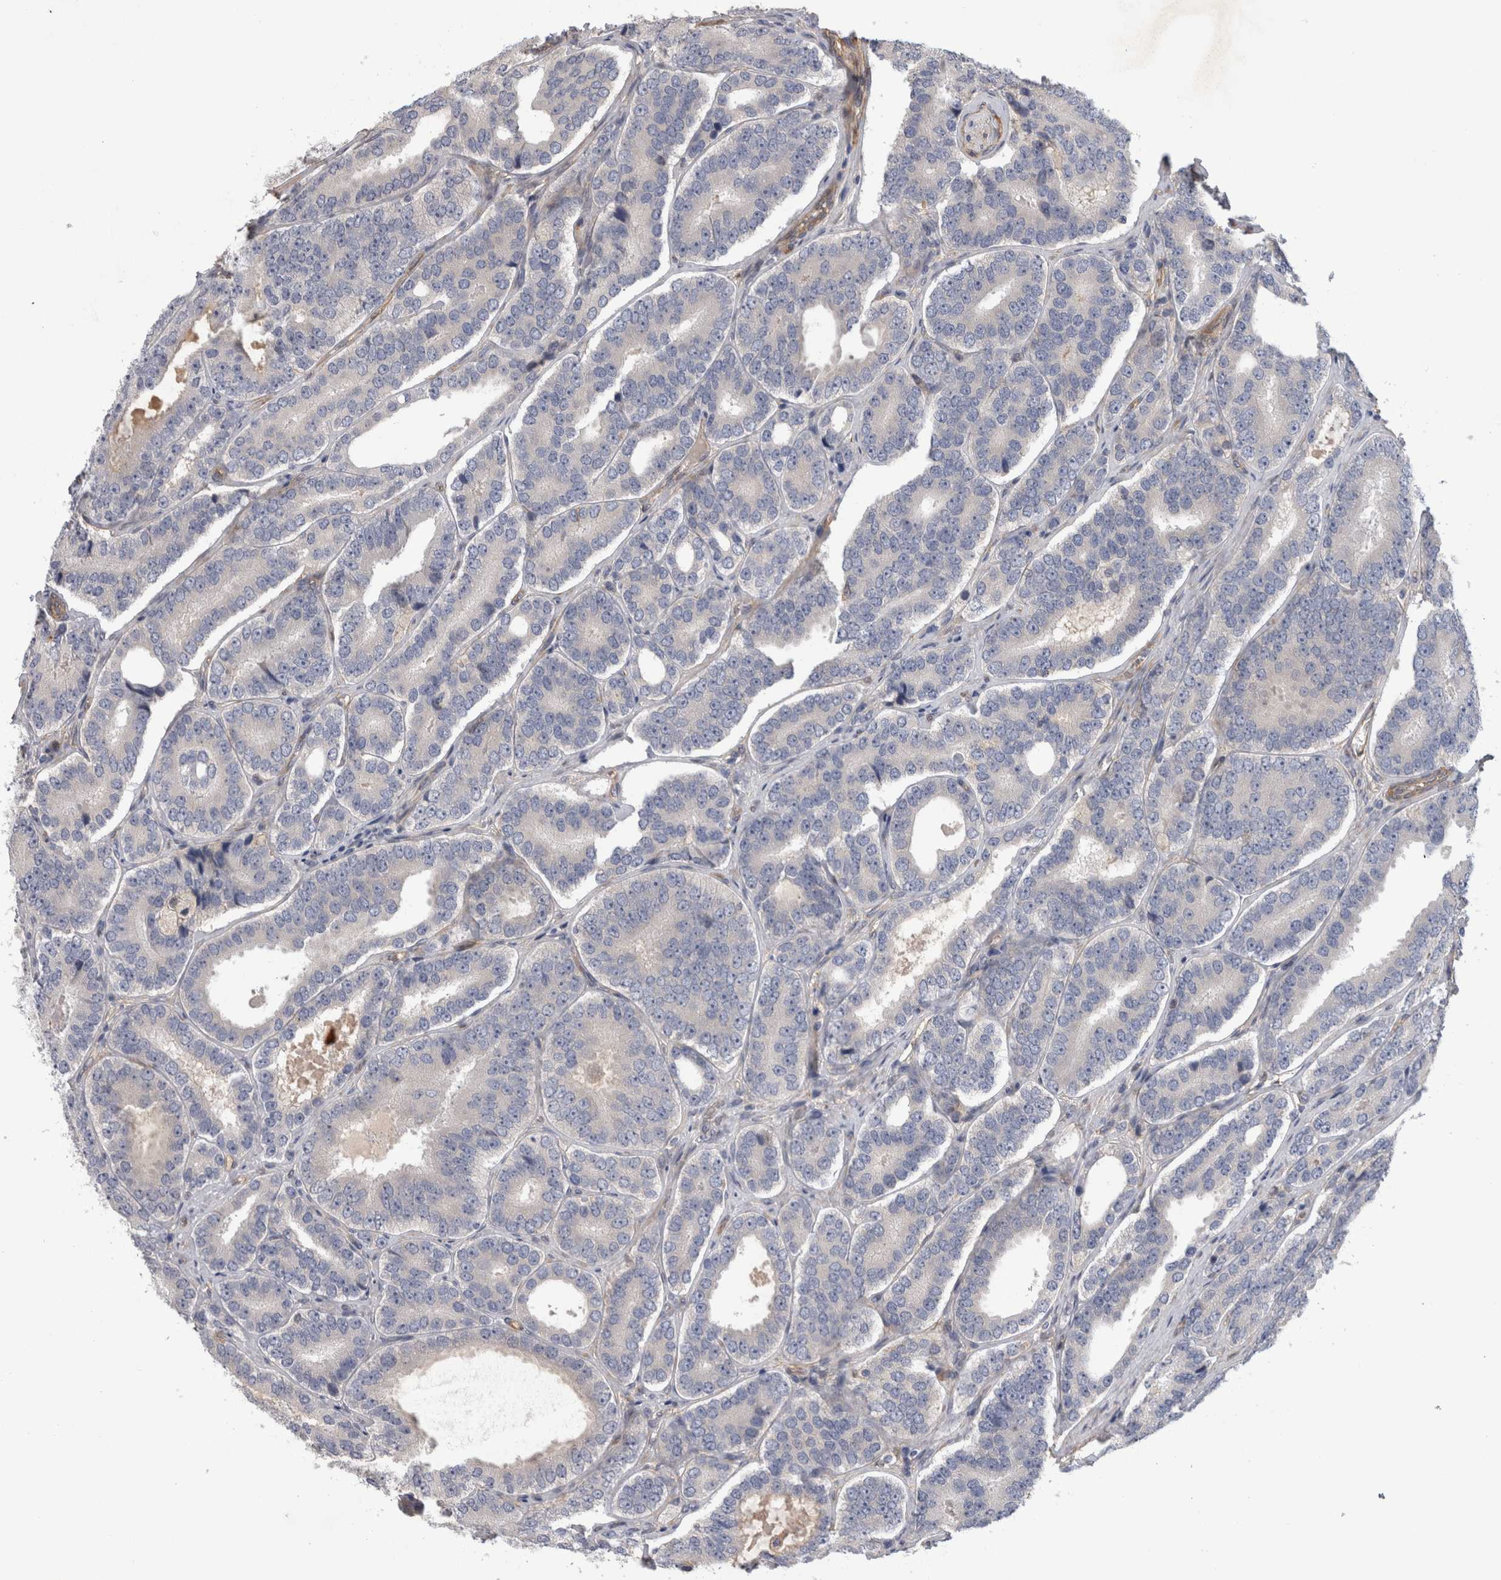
{"staining": {"intensity": "negative", "quantity": "none", "location": "none"}, "tissue": "prostate cancer", "cell_type": "Tumor cells", "image_type": "cancer", "snomed": [{"axis": "morphology", "description": "Adenocarcinoma, High grade"}, {"axis": "topography", "description": "Prostate"}], "caption": "The immunohistochemistry histopathology image has no significant expression in tumor cells of prostate cancer tissue.", "gene": "ANKFY1", "patient": {"sex": "male", "age": 56}}